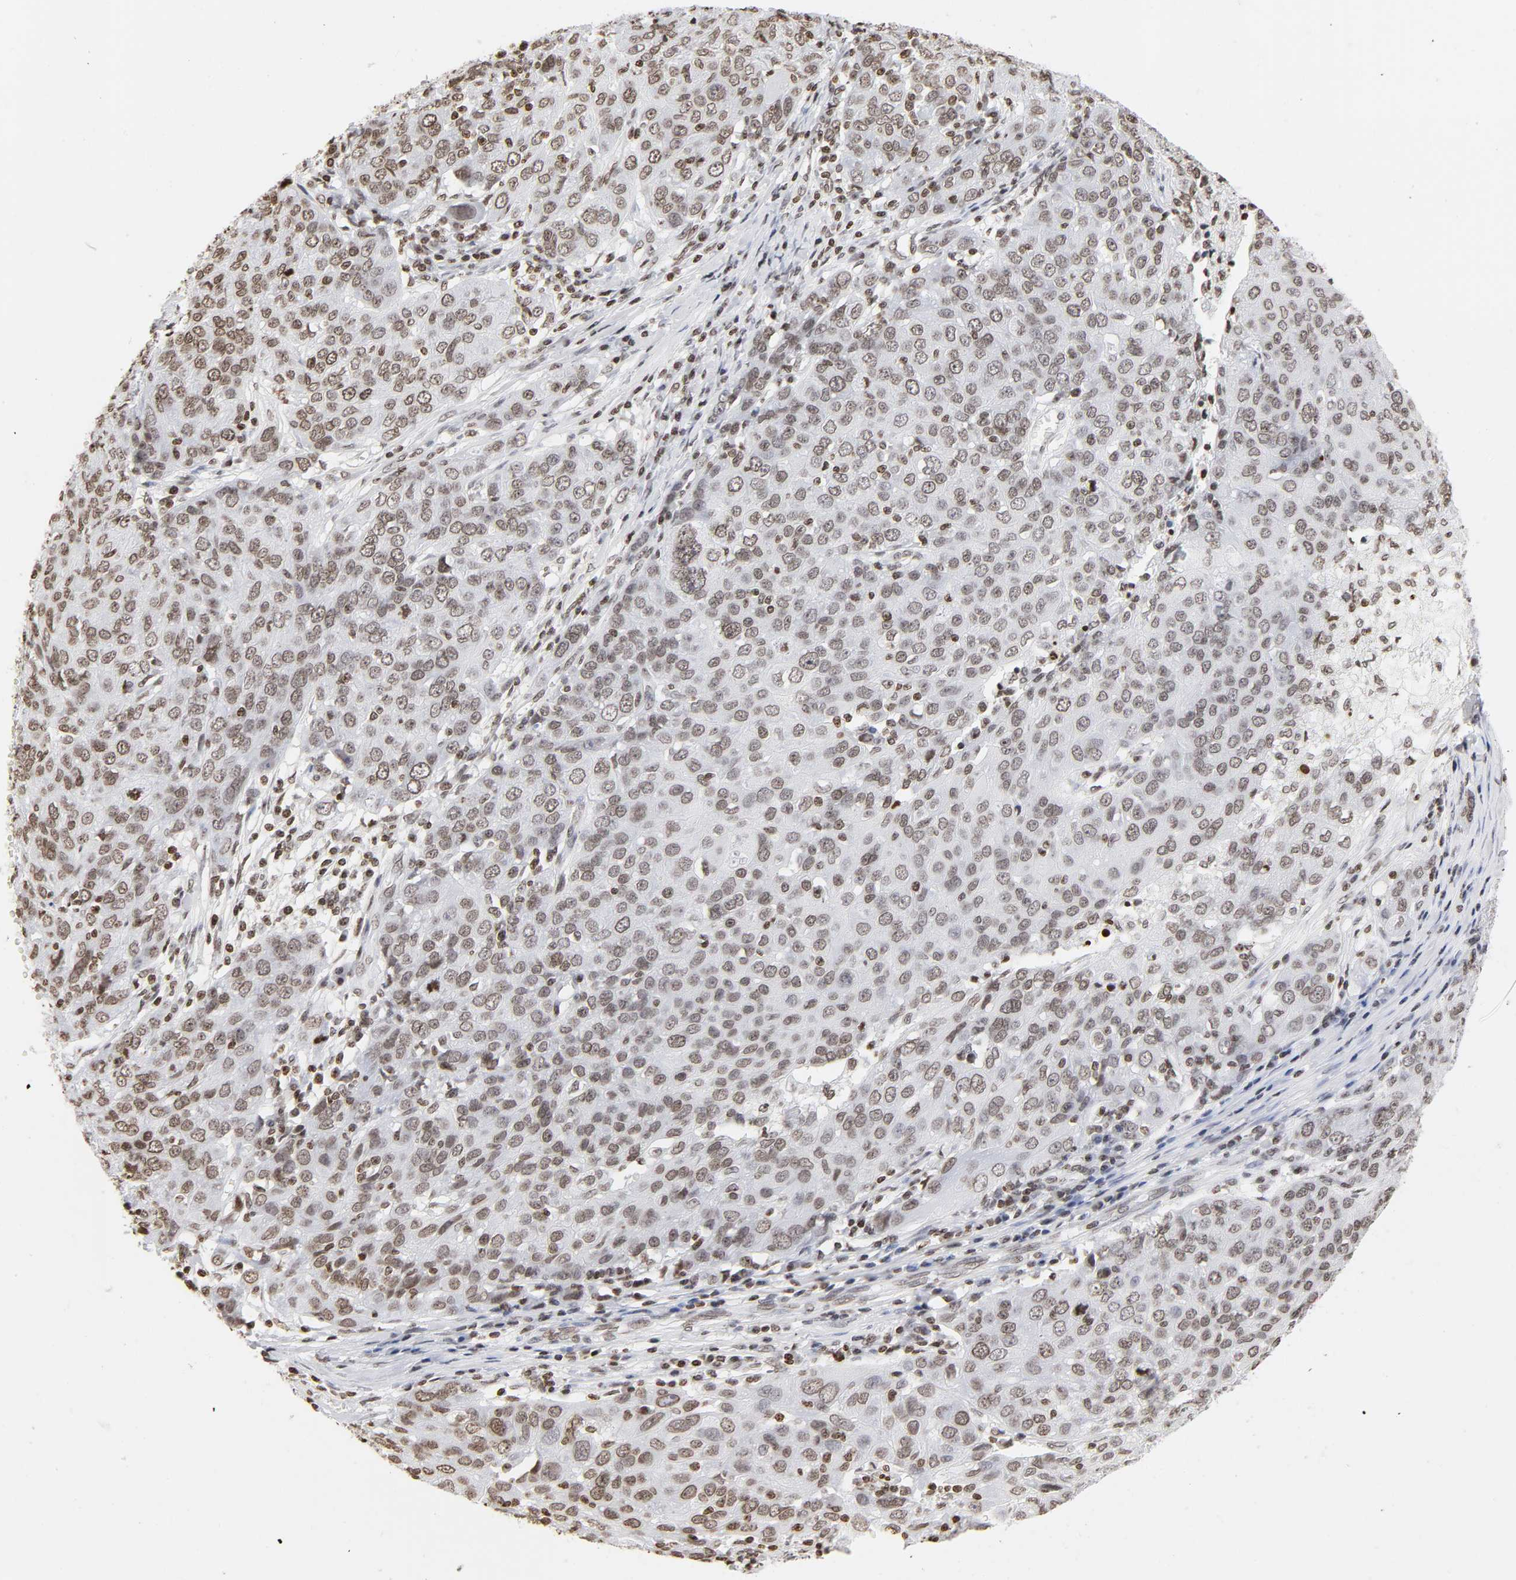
{"staining": {"intensity": "weak", "quantity": ">75%", "location": "nuclear"}, "tissue": "ovarian cancer", "cell_type": "Tumor cells", "image_type": "cancer", "snomed": [{"axis": "morphology", "description": "Carcinoma, endometroid"}, {"axis": "topography", "description": "Ovary"}], "caption": "Immunohistochemical staining of ovarian cancer (endometroid carcinoma) exhibits low levels of weak nuclear protein positivity in about >75% of tumor cells.", "gene": "H2AC12", "patient": {"sex": "female", "age": 50}}